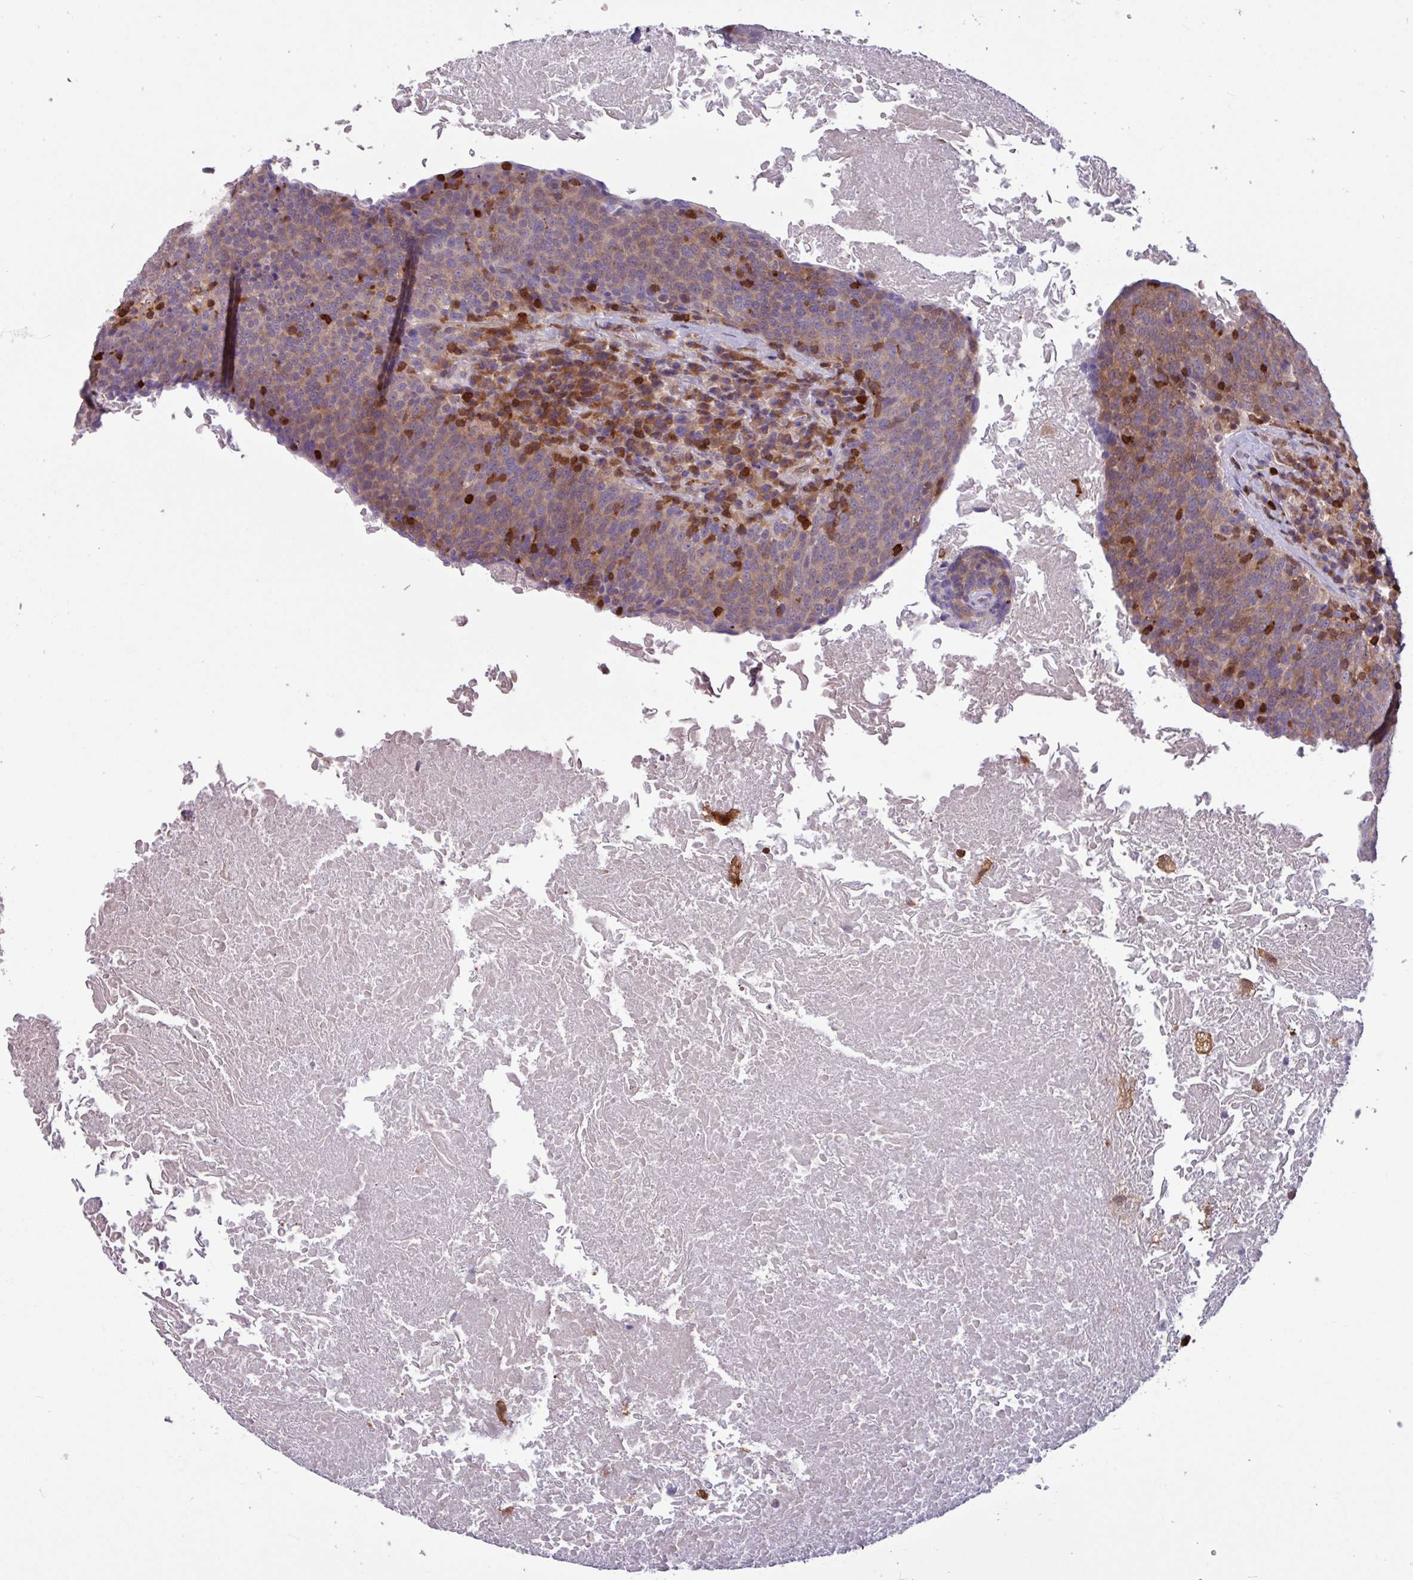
{"staining": {"intensity": "weak", "quantity": "<25%", "location": "cytoplasmic/membranous"}, "tissue": "head and neck cancer", "cell_type": "Tumor cells", "image_type": "cancer", "snomed": [{"axis": "morphology", "description": "Squamous cell carcinoma, NOS"}, {"axis": "morphology", "description": "Squamous cell carcinoma, metastatic, NOS"}, {"axis": "topography", "description": "Lymph node"}, {"axis": "topography", "description": "Head-Neck"}], "caption": "Immunohistochemical staining of head and neck cancer exhibits no significant expression in tumor cells.", "gene": "SEC61G", "patient": {"sex": "male", "age": 62}}